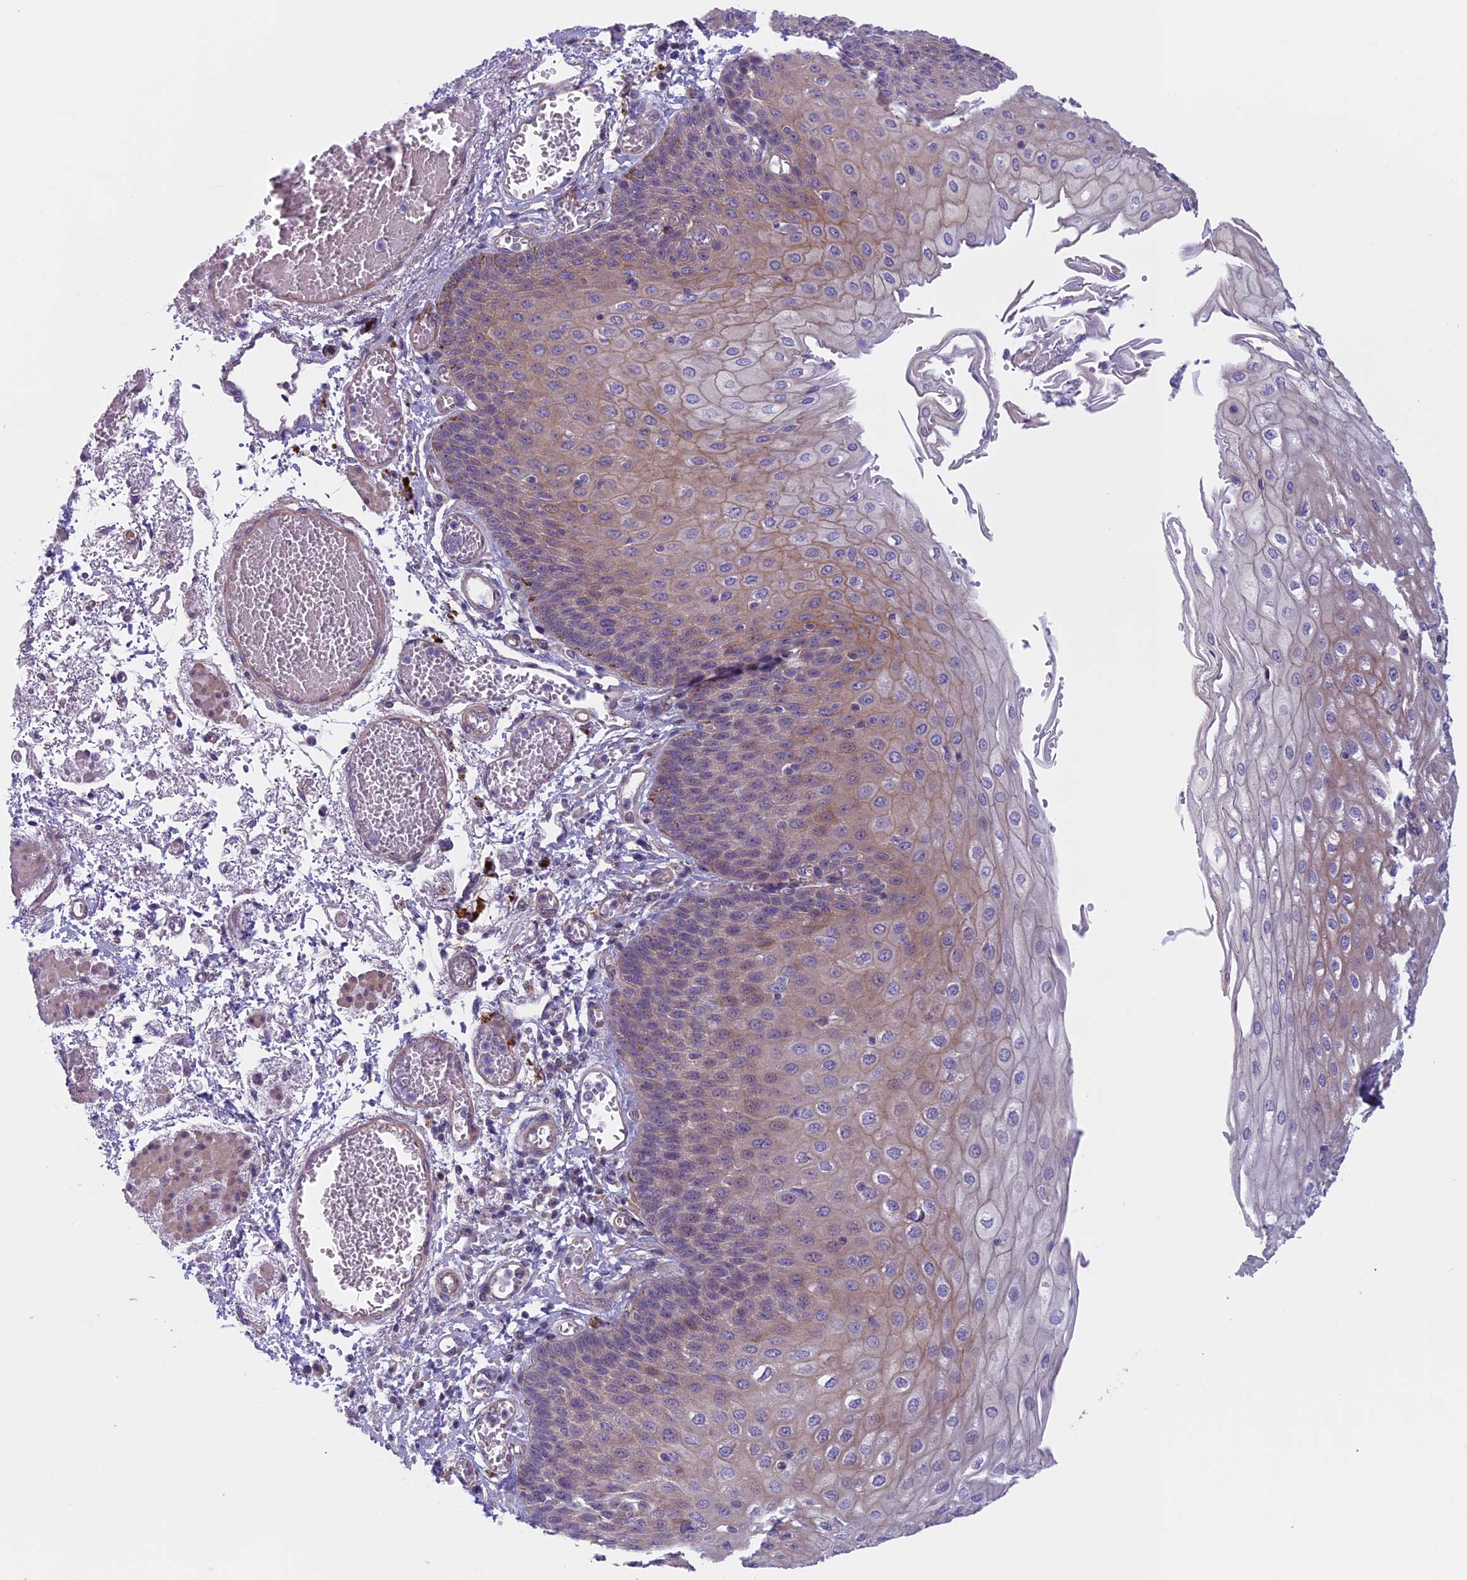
{"staining": {"intensity": "moderate", "quantity": "<25%", "location": "cytoplasmic/membranous"}, "tissue": "esophagus", "cell_type": "Squamous epithelial cells", "image_type": "normal", "snomed": [{"axis": "morphology", "description": "Normal tissue, NOS"}, {"axis": "topography", "description": "Esophagus"}], "caption": "Squamous epithelial cells show low levels of moderate cytoplasmic/membranous positivity in approximately <25% of cells in unremarkable human esophagus.", "gene": "CNOT6L", "patient": {"sex": "male", "age": 81}}